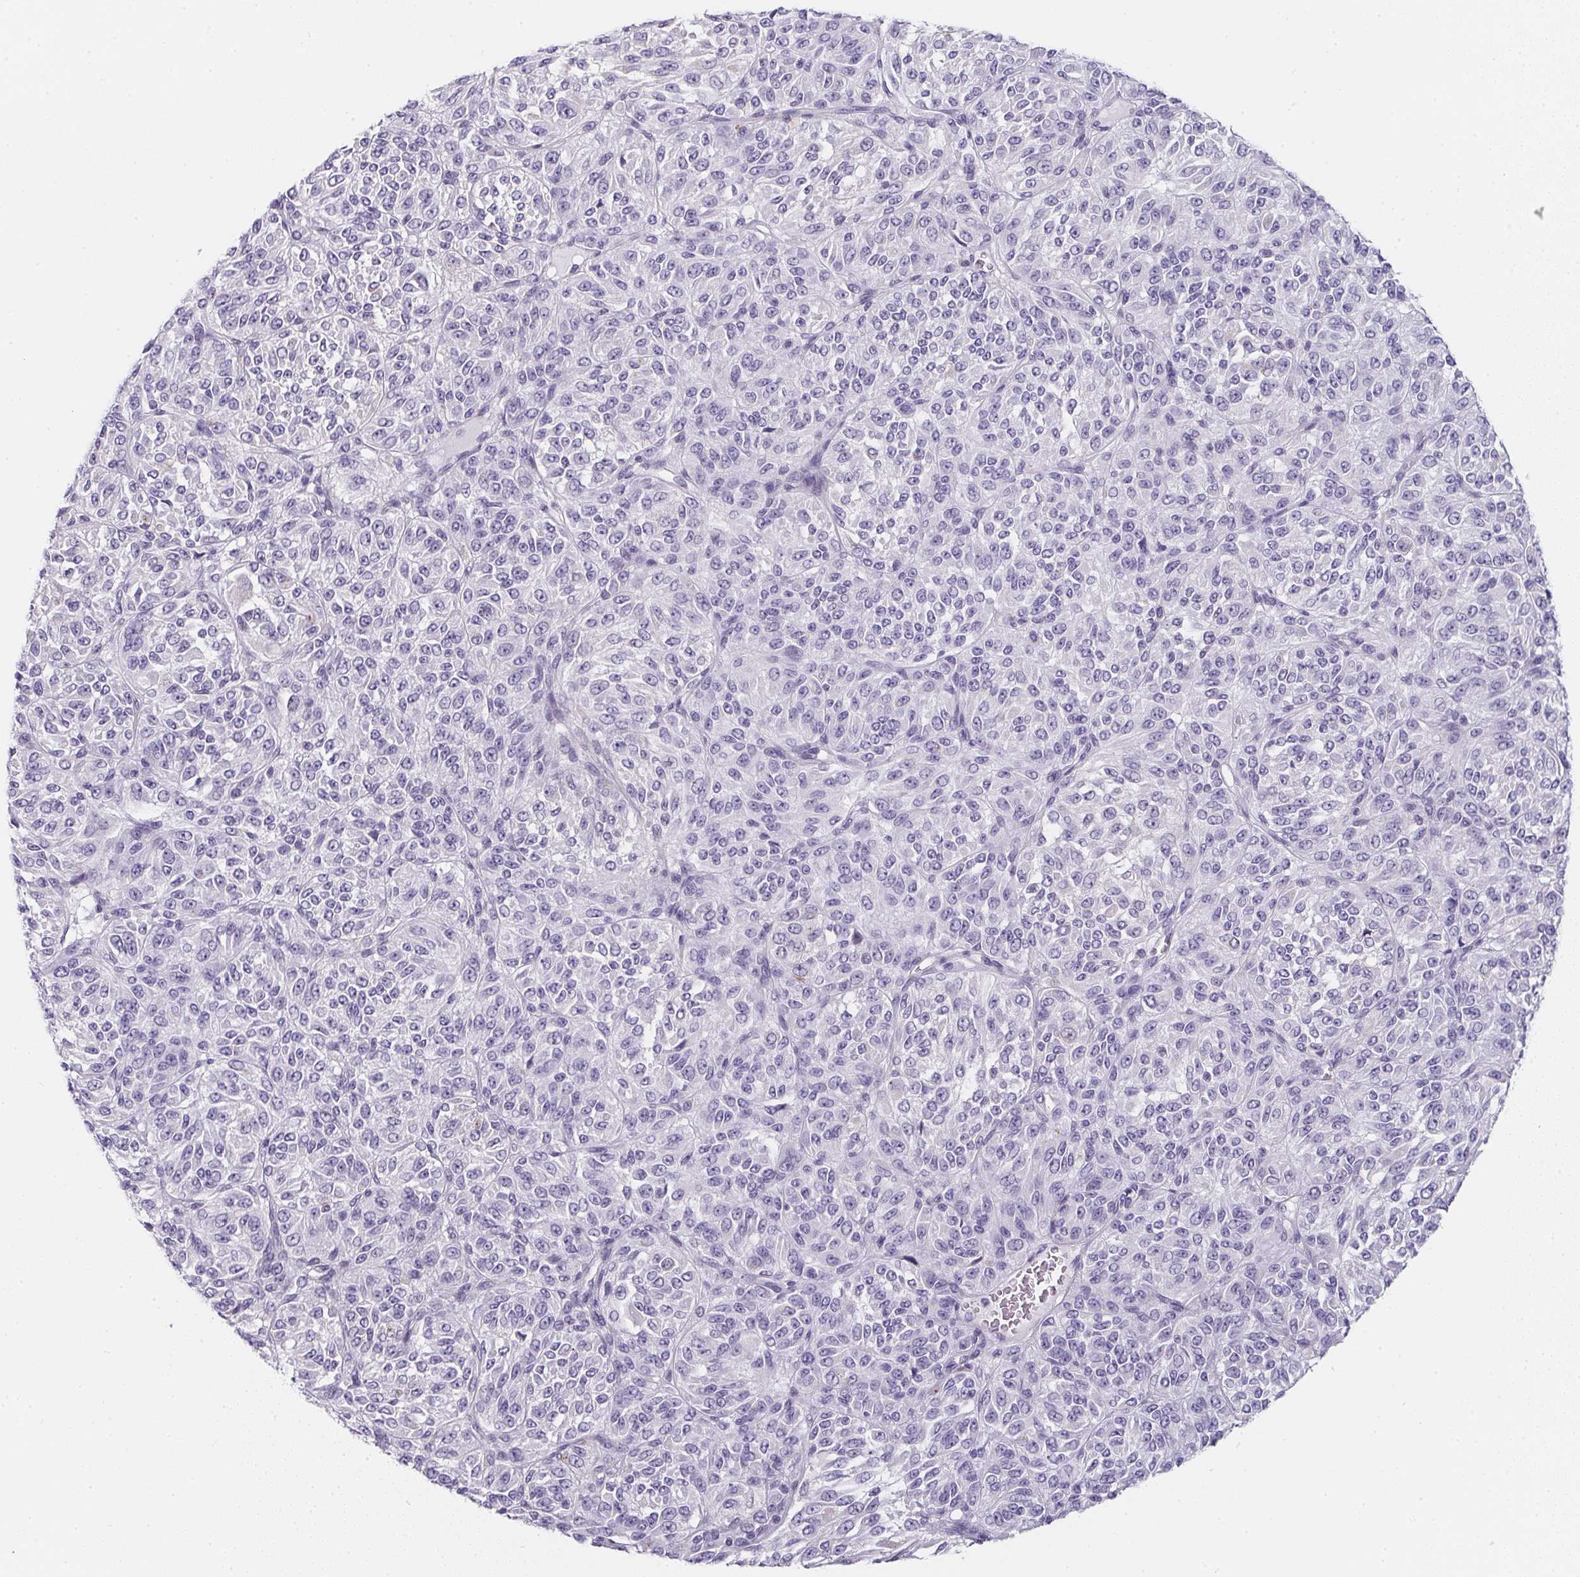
{"staining": {"intensity": "negative", "quantity": "none", "location": "none"}, "tissue": "melanoma", "cell_type": "Tumor cells", "image_type": "cancer", "snomed": [{"axis": "morphology", "description": "Malignant melanoma, Metastatic site"}, {"axis": "topography", "description": "Brain"}], "caption": "The photomicrograph shows no significant staining in tumor cells of melanoma.", "gene": "MAP1A", "patient": {"sex": "female", "age": 56}}